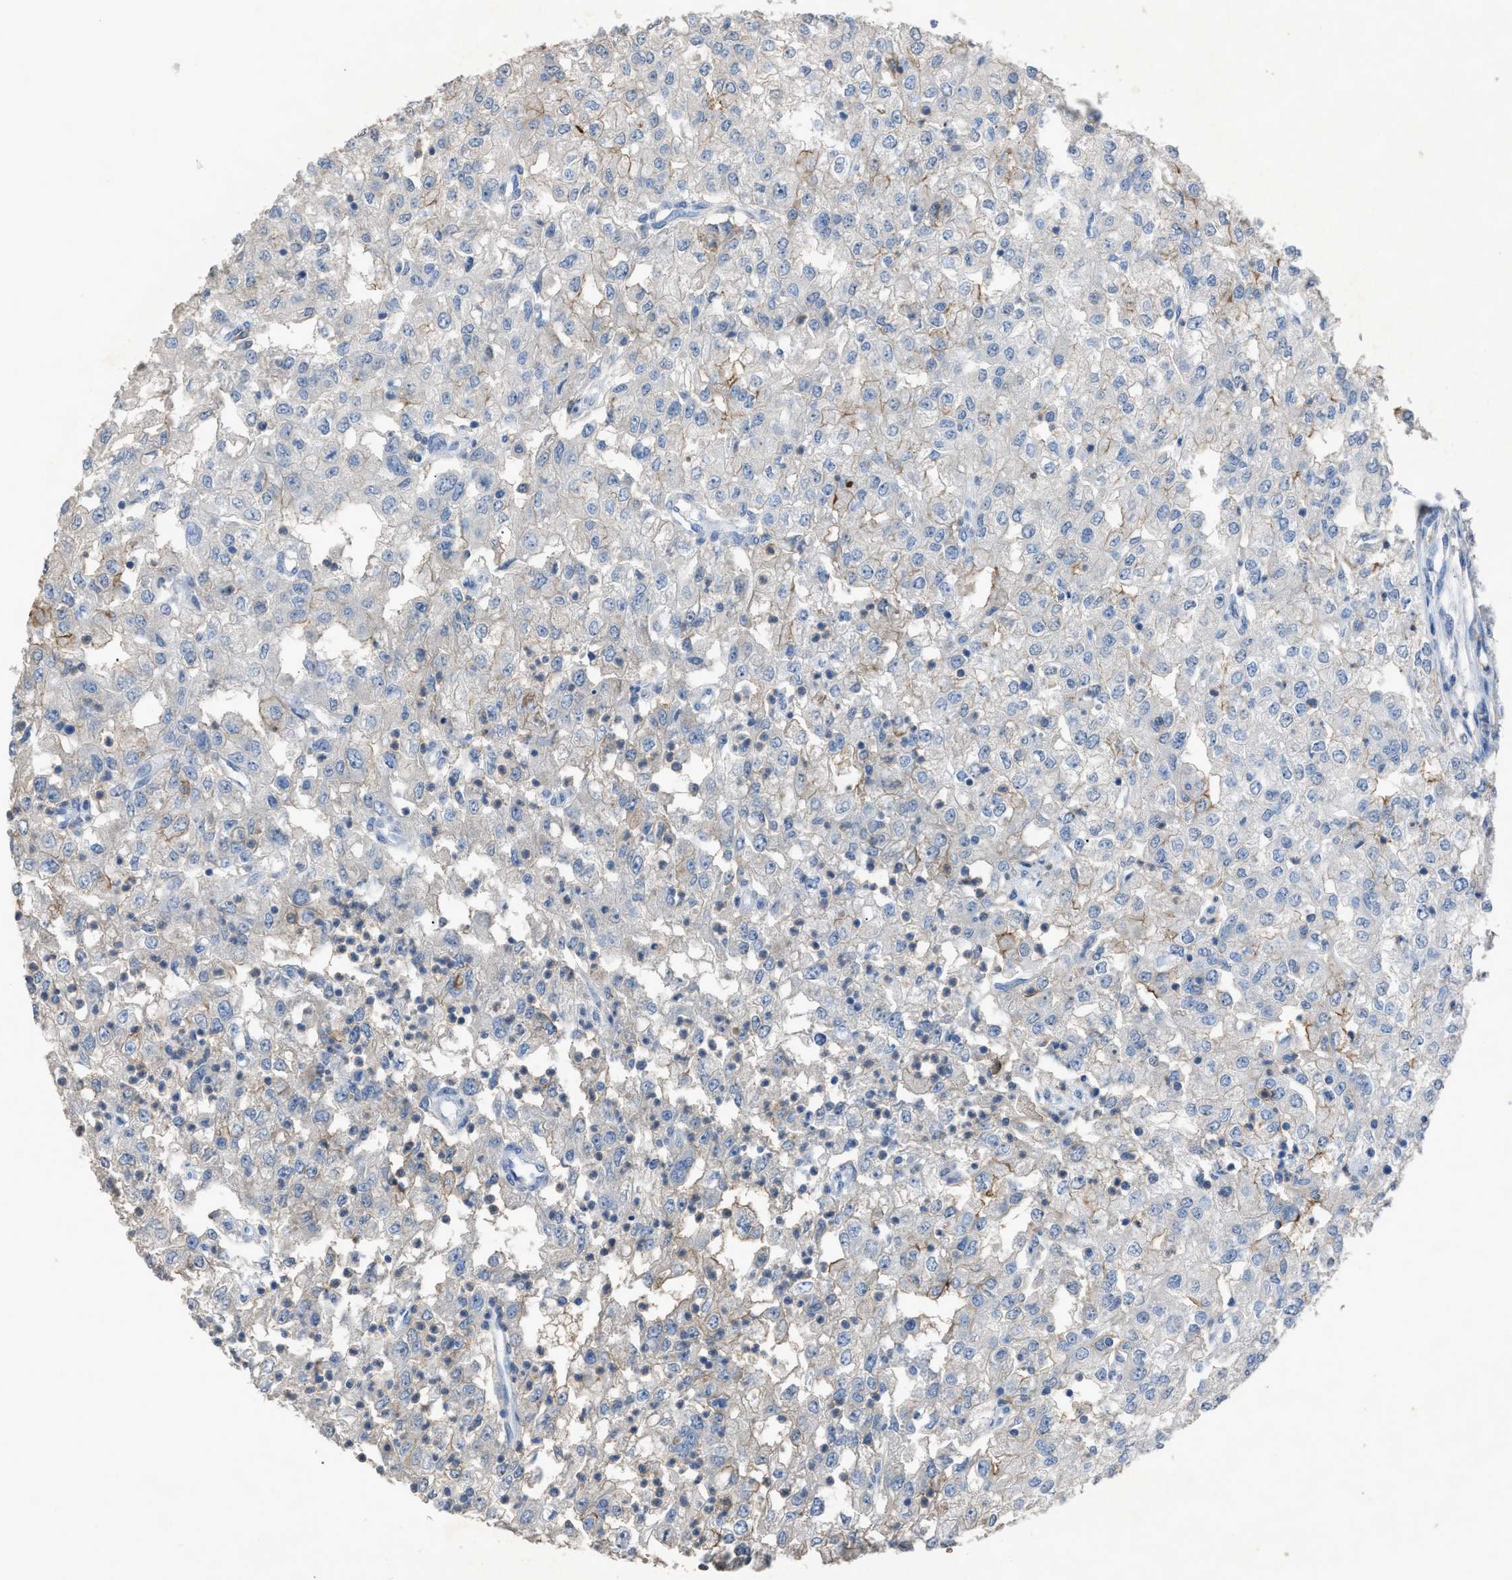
{"staining": {"intensity": "weak", "quantity": "<25%", "location": "cytoplasmic/membranous"}, "tissue": "renal cancer", "cell_type": "Tumor cells", "image_type": "cancer", "snomed": [{"axis": "morphology", "description": "Adenocarcinoma, NOS"}, {"axis": "topography", "description": "Kidney"}], "caption": "Protein analysis of renal cancer exhibits no significant expression in tumor cells.", "gene": "OR51E1", "patient": {"sex": "female", "age": 54}}